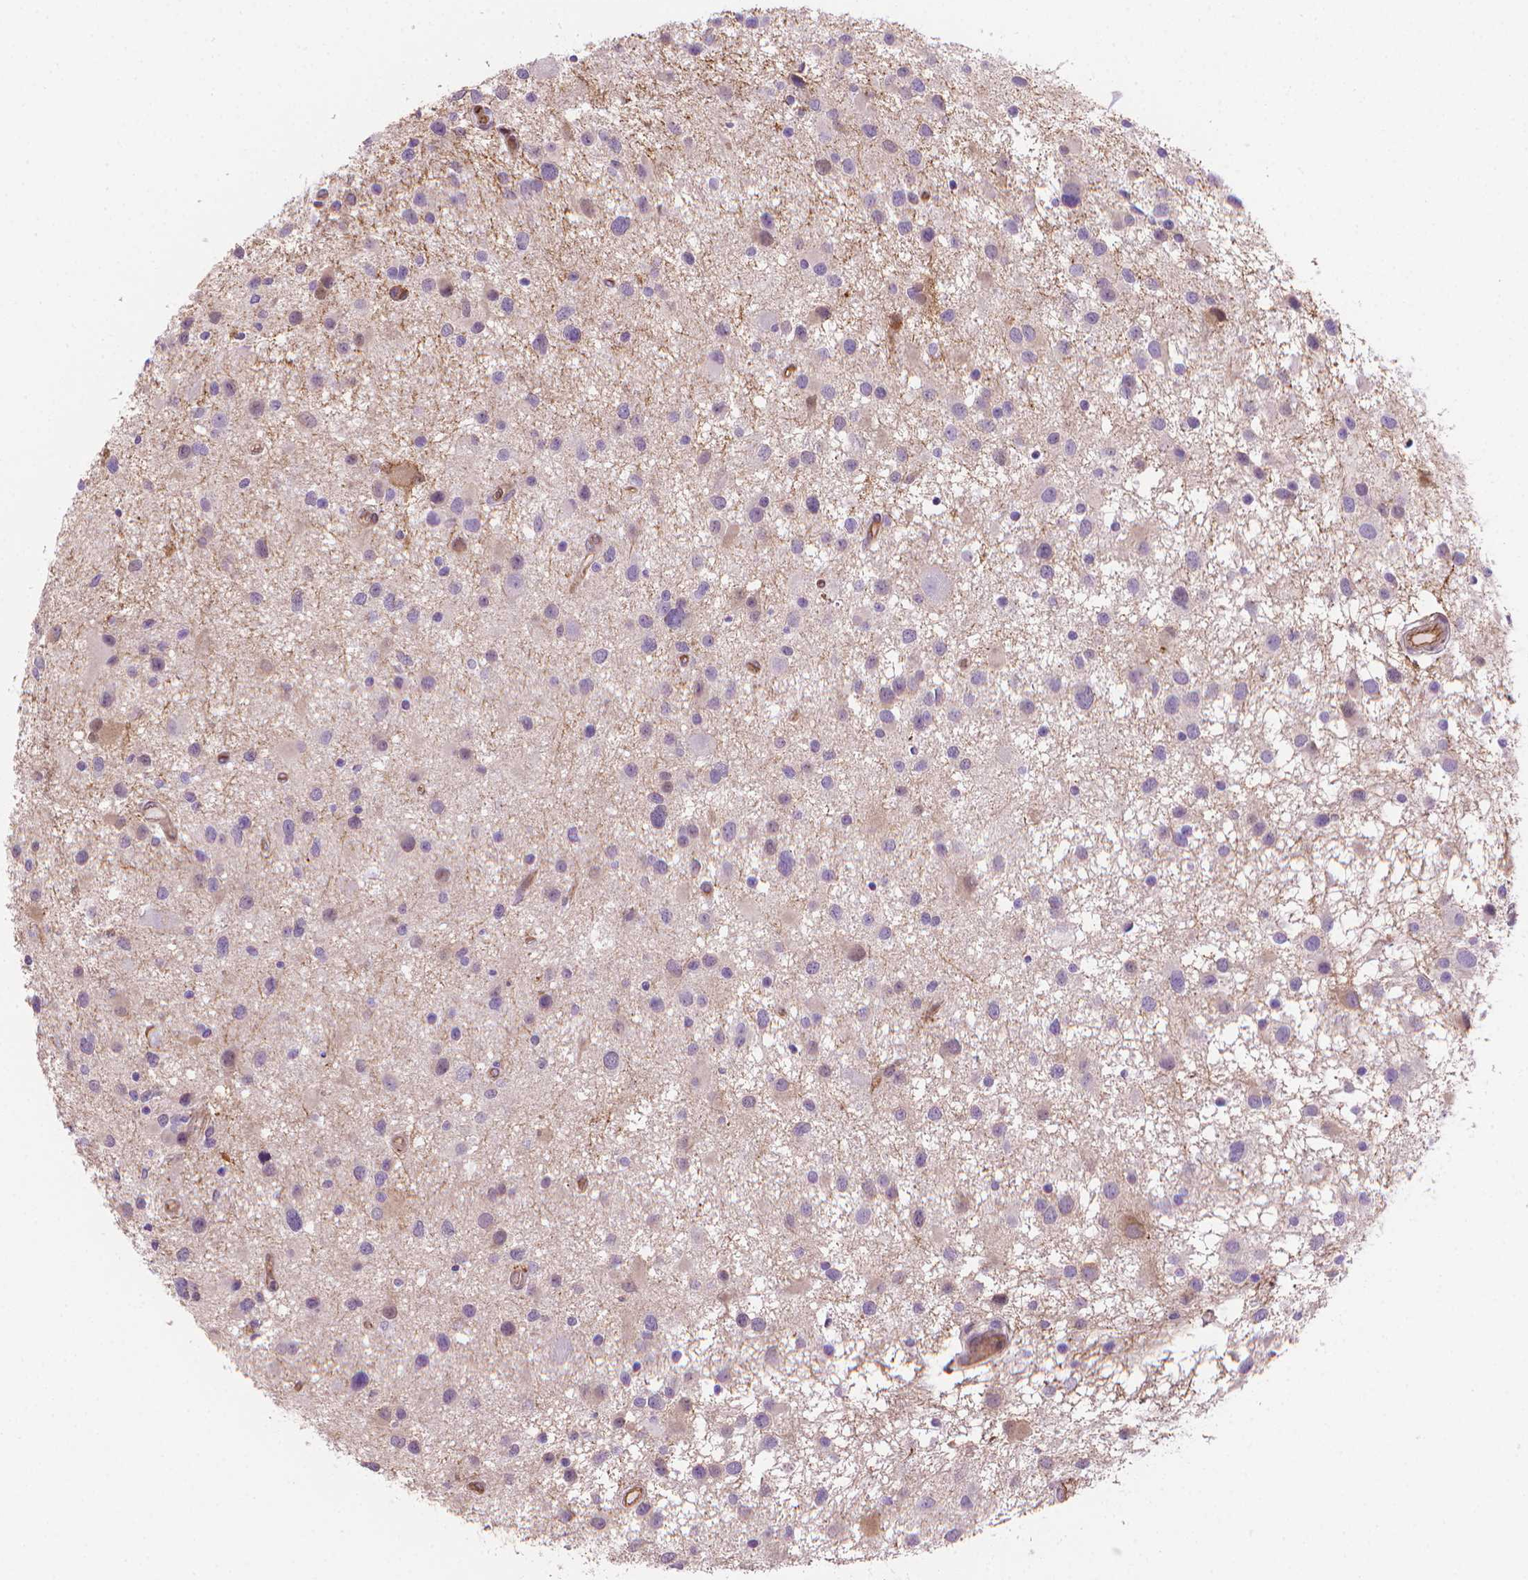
{"staining": {"intensity": "negative", "quantity": "none", "location": "none"}, "tissue": "glioma", "cell_type": "Tumor cells", "image_type": "cancer", "snomed": [{"axis": "morphology", "description": "Glioma, malignant, Low grade"}, {"axis": "topography", "description": "Brain"}], "caption": "The micrograph displays no staining of tumor cells in malignant glioma (low-grade). (IHC, brightfield microscopy, high magnification).", "gene": "CLIC4", "patient": {"sex": "female", "age": 32}}